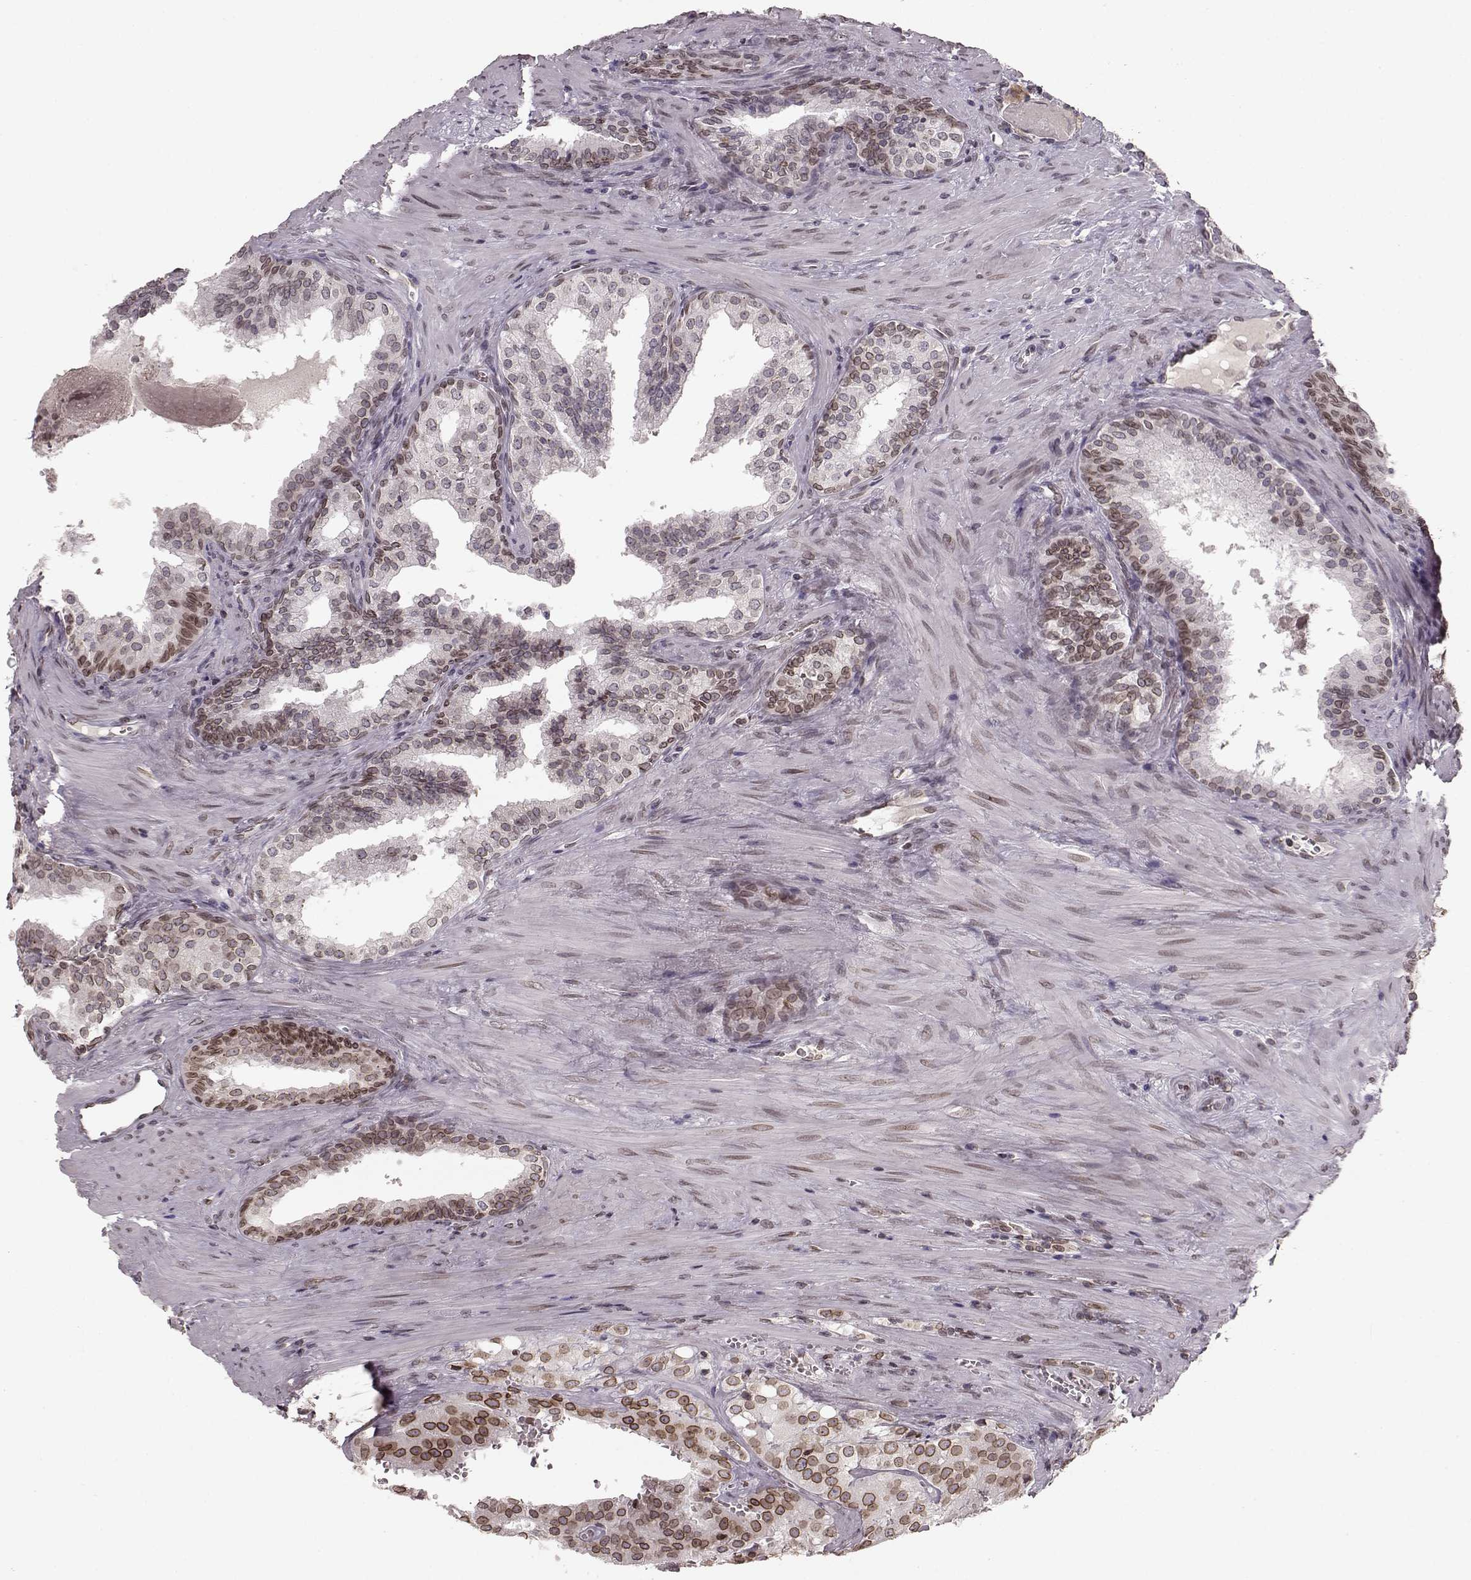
{"staining": {"intensity": "weak", "quantity": "25%-75%", "location": "cytoplasmic/membranous,nuclear"}, "tissue": "prostate cancer", "cell_type": "Tumor cells", "image_type": "cancer", "snomed": [{"axis": "morphology", "description": "Adenocarcinoma, High grade"}, {"axis": "topography", "description": "Prostate"}], "caption": "Immunohistochemistry of human high-grade adenocarcinoma (prostate) reveals low levels of weak cytoplasmic/membranous and nuclear positivity in approximately 25%-75% of tumor cells. Immunohistochemistry (ihc) stains the protein of interest in brown and the nuclei are stained blue.", "gene": "DCAF12", "patient": {"sex": "male", "age": 68}}